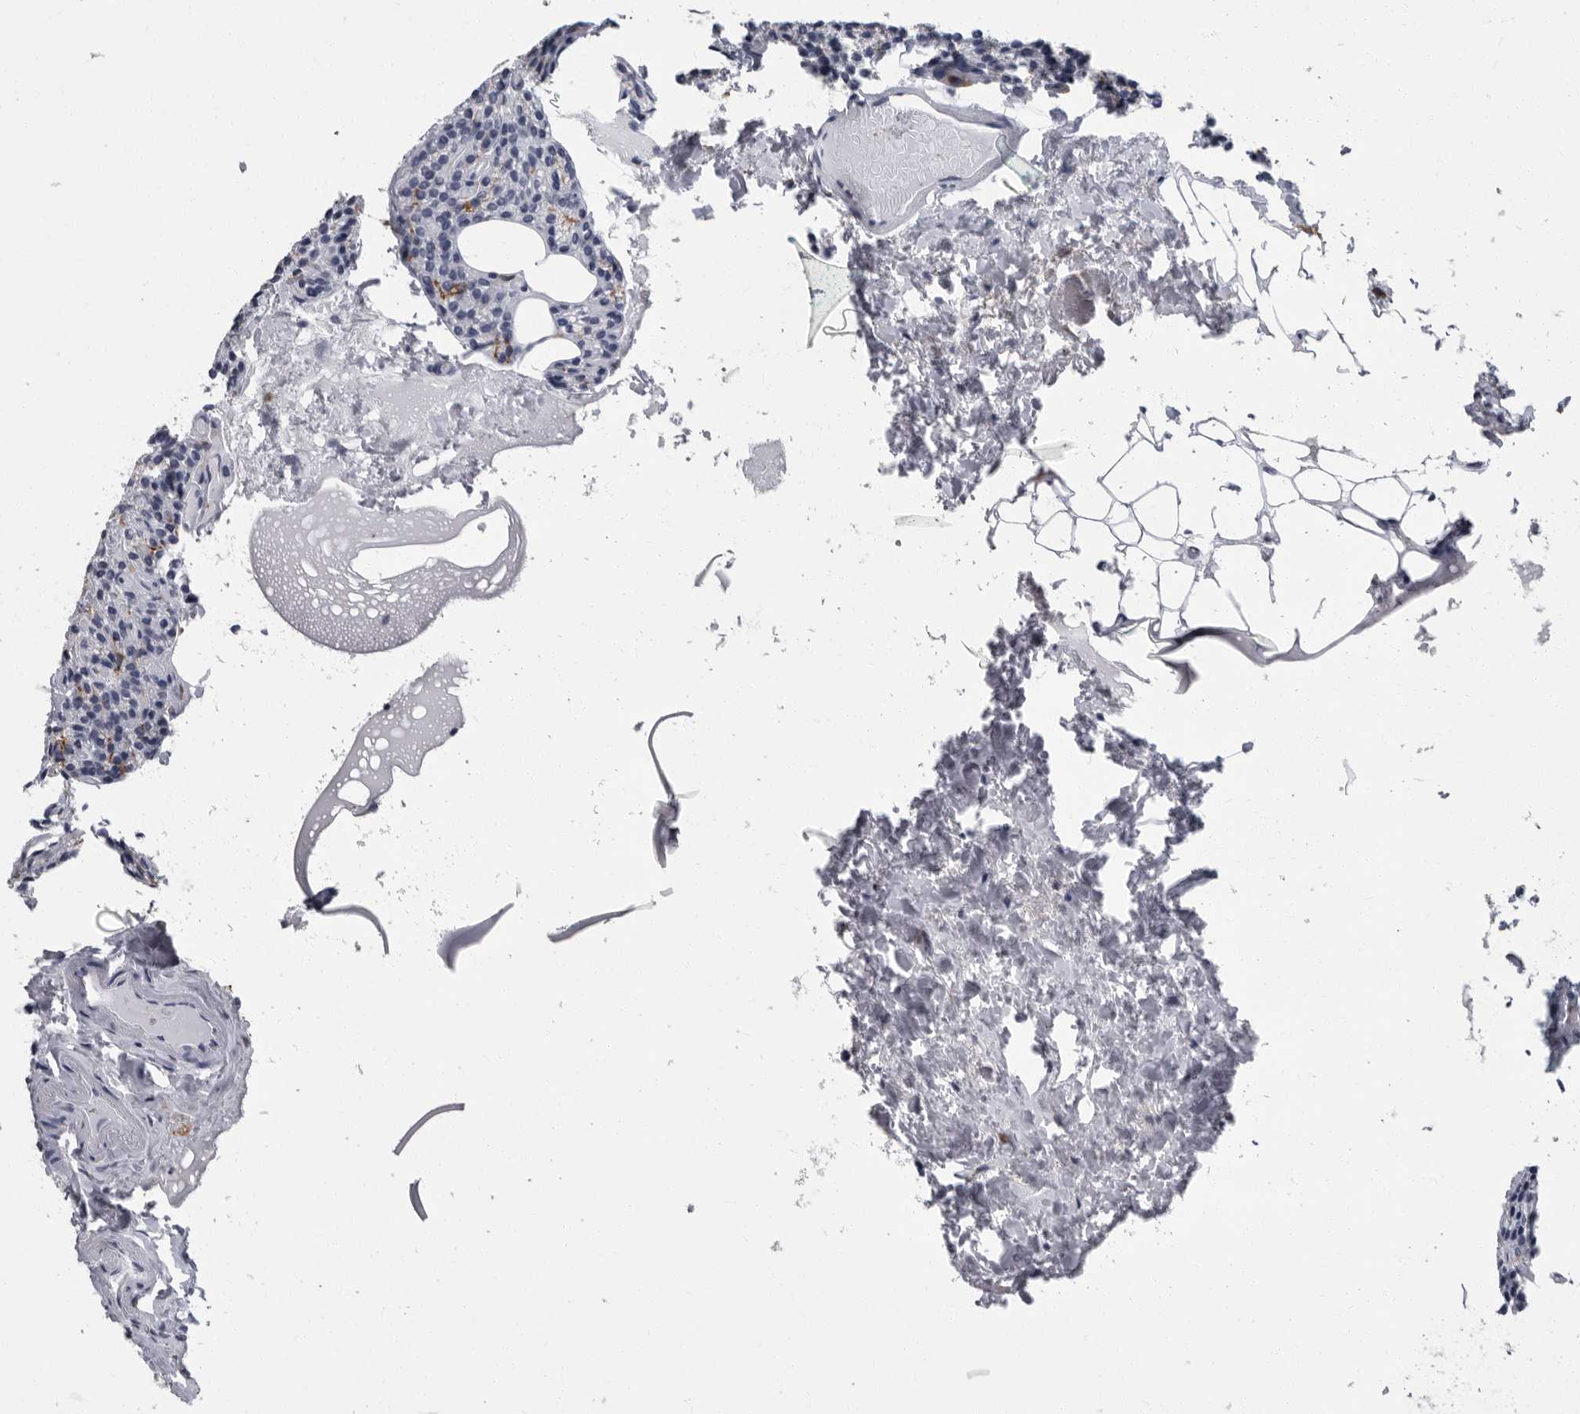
{"staining": {"intensity": "negative", "quantity": "none", "location": "none"}, "tissue": "parathyroid gland", "cell_type": "Glandular cells", "image_type": "normal", "snomed": [{"axis": "morphology", "description": "Normal tissue, NOS"}, {"axis": "topography", "description": "Parathyroid gland"}], "caption": "DAB immunohistochemical staining of unremarkable parathyroid gland displays no significant positivity in glandular cells.", "gene": "FCER1G", "patient": {"sex": "female", "age": 85}}